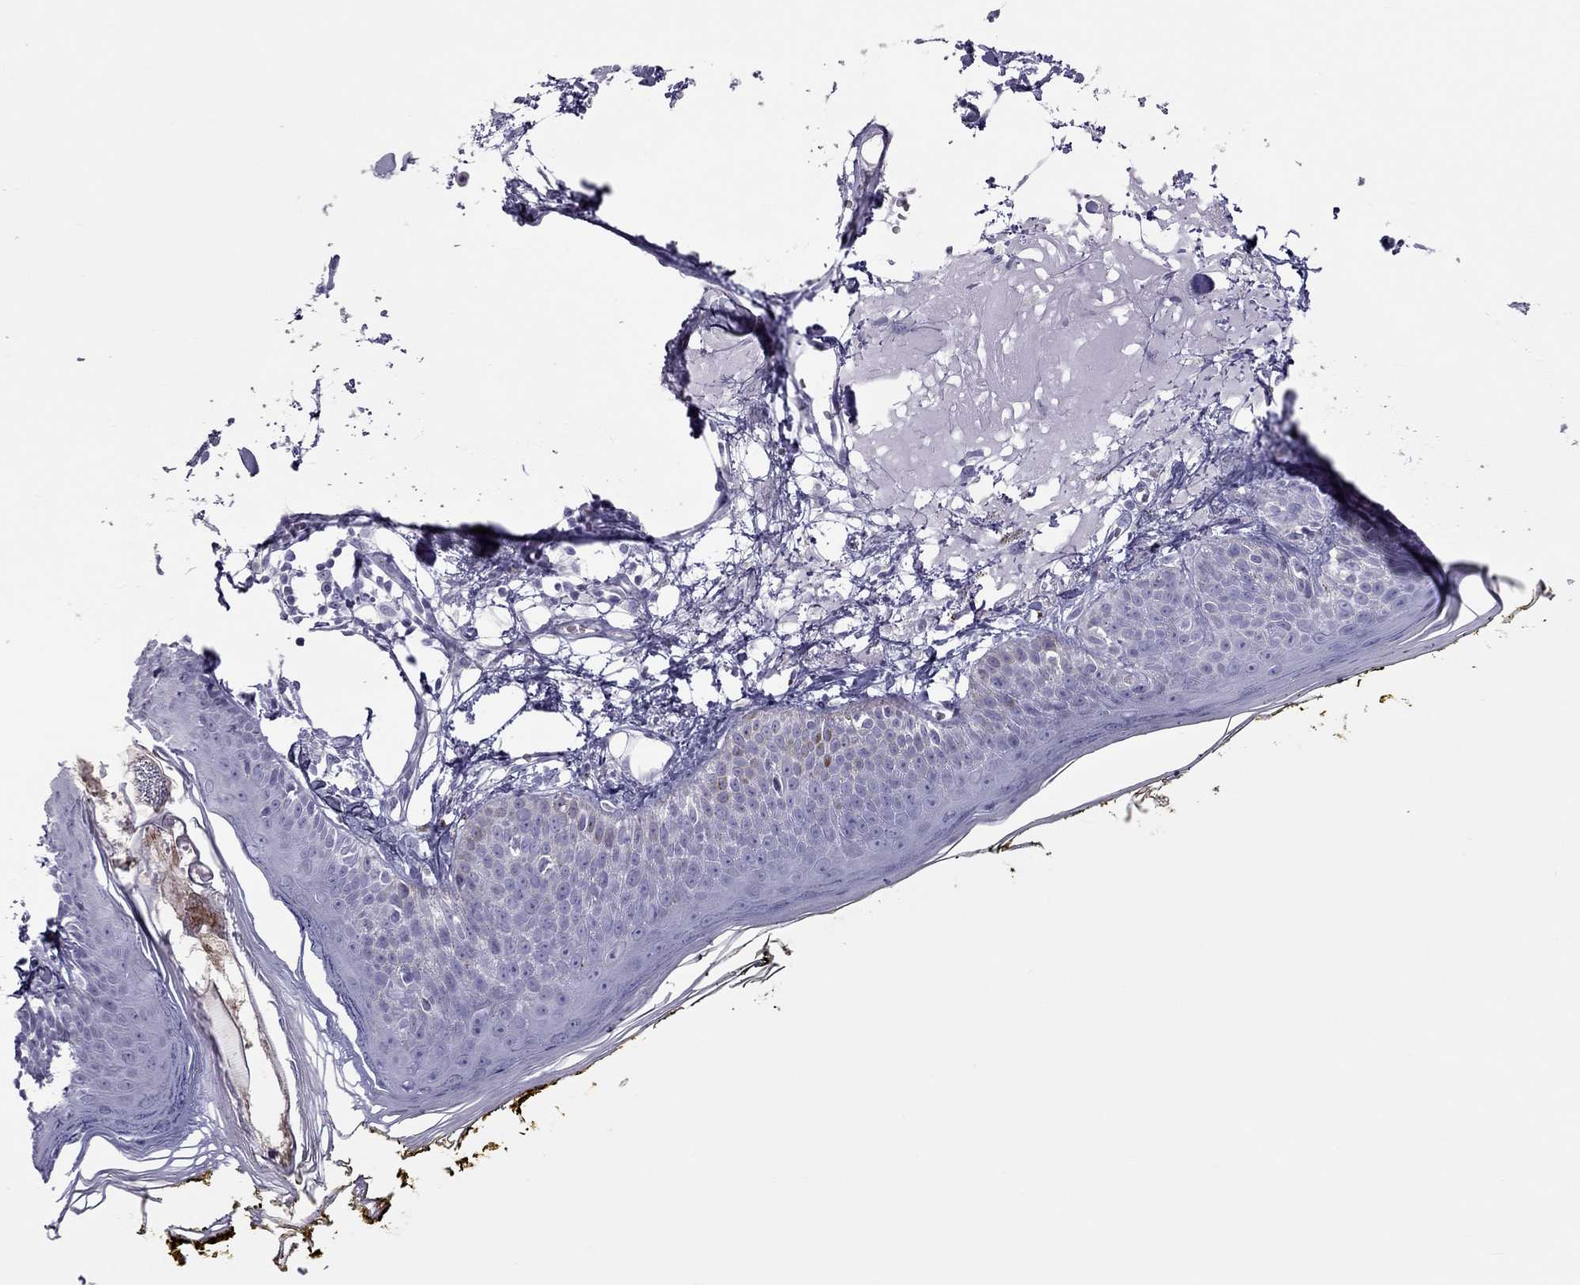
{"staining": {"intensity": "negative", "quantity": "none", "location": "none"}, "tissue": "skin", "cell_type": "Fibroblasts", "image_type": "normal", "snomed": [{"axis": "morphology", "description": "Normal tissue, NOS"}, {"axis": "topography", "description": "Skin"}], "caption": "A photomicrograph of skin stained for a protein reveals no brown staining in fibroblasts. (Stains: DAB immunohistochemistry with hematoxylin counter stain, Microscopy: brightfield microscopy at high magnification).", "gene": "TEX14", "patient": {"sex": "male", "age": 76}}